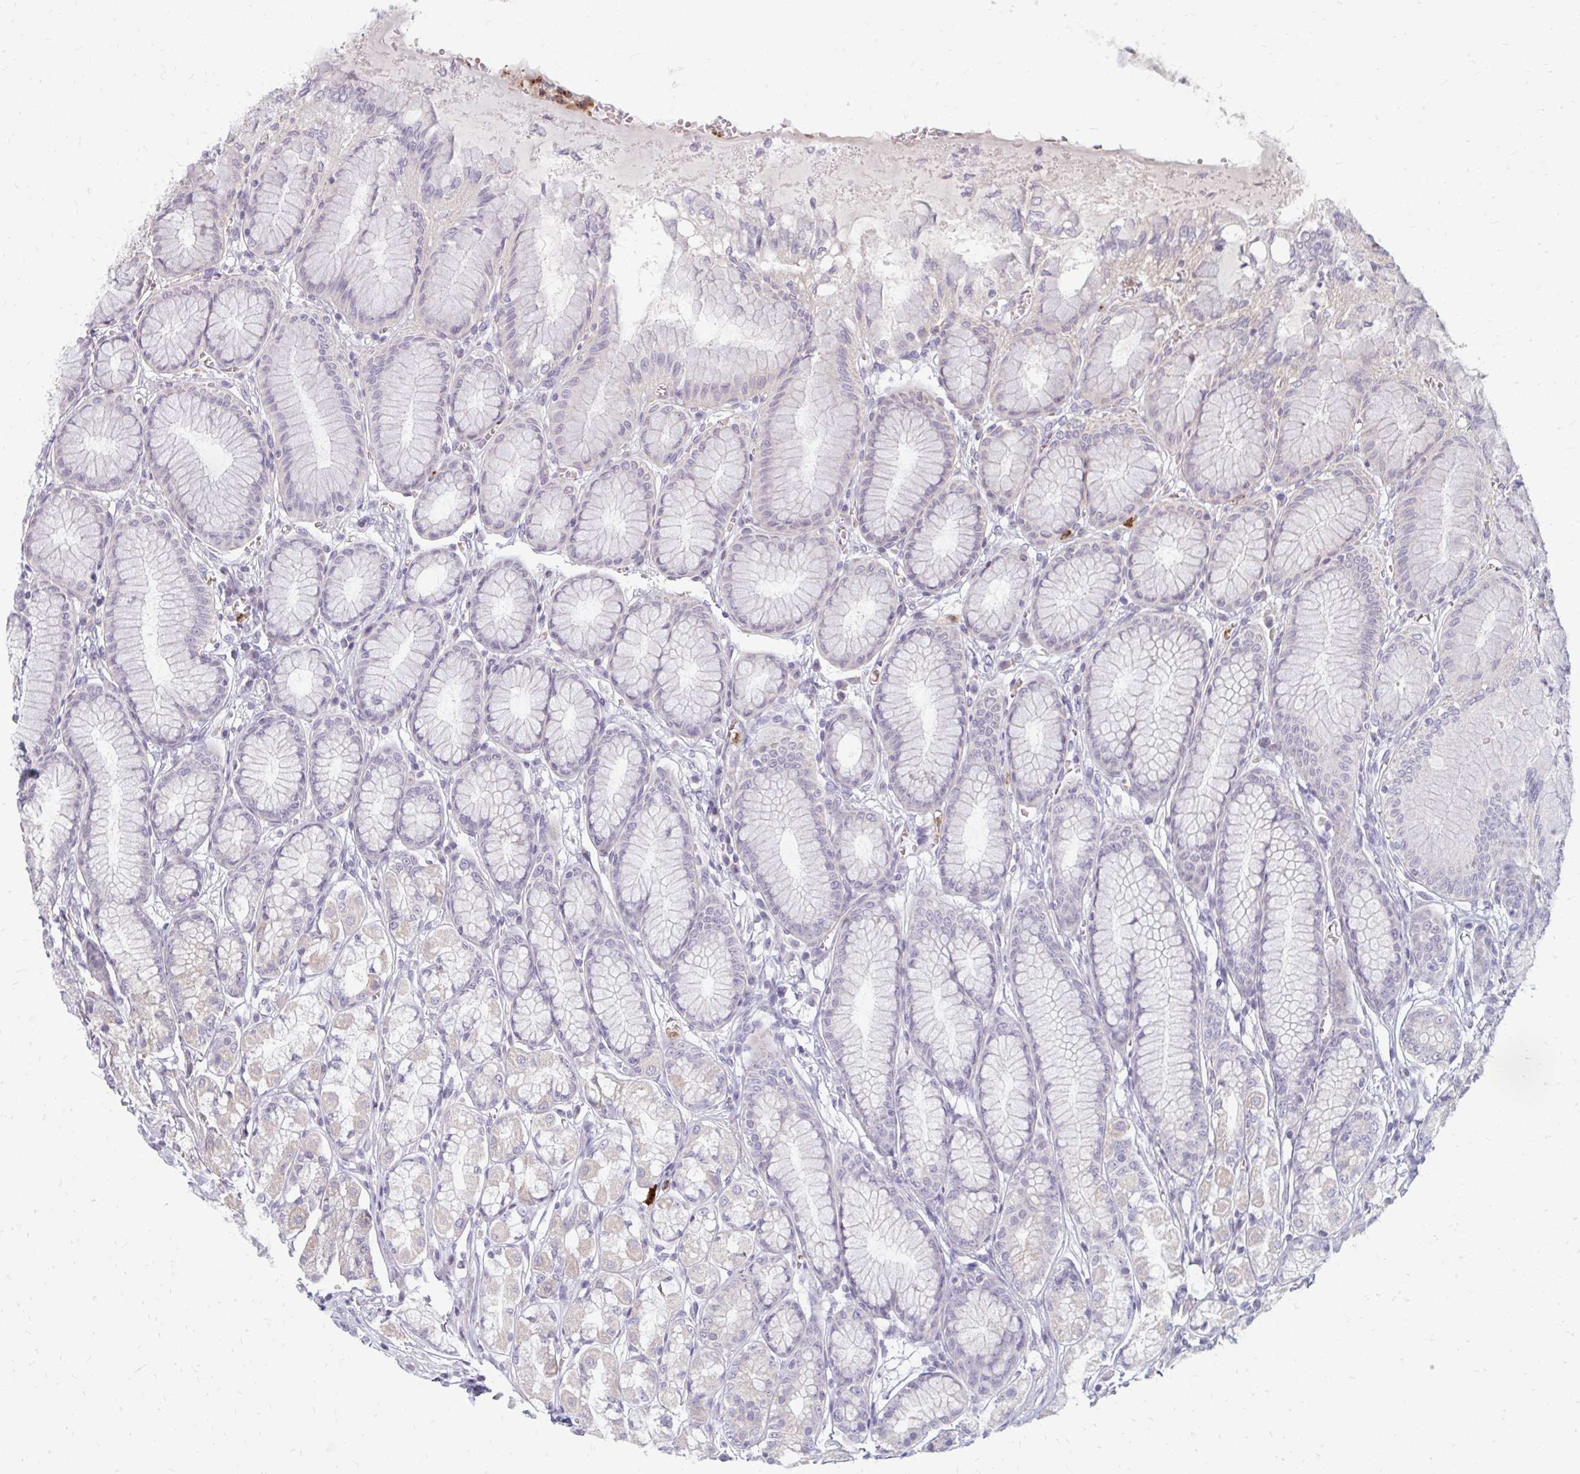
{"staining": {"intensity": "weak", "quantity": "25%-75%", "location": "cytoplasmic/membranous"}, "tissue": "stomach", "cell_type": "Glandular cells", "image_type": "normal", "snomed": [{"axis": "morphology", "description": "Normal tissue, NOS"}, {"axis": "topography", "description": "Stomach"}, {"axis": "topography", "description": "Stomach, lower"}], "caption": "High-magnification brightfield microscopy of benign stomach stained with DAB (3,3'-diaminobenzidine) (brown) and counterstained with hematoxylin (blue). glandular cells exhibit weak cytoplasmic/membranous positivity is present in approximately25%-75% of cells. (brown staining indicates protein expression, while blue staining denotes nuclei).", "gene": "RAB33A", "patient": {"sex": "male", "age": 76}}